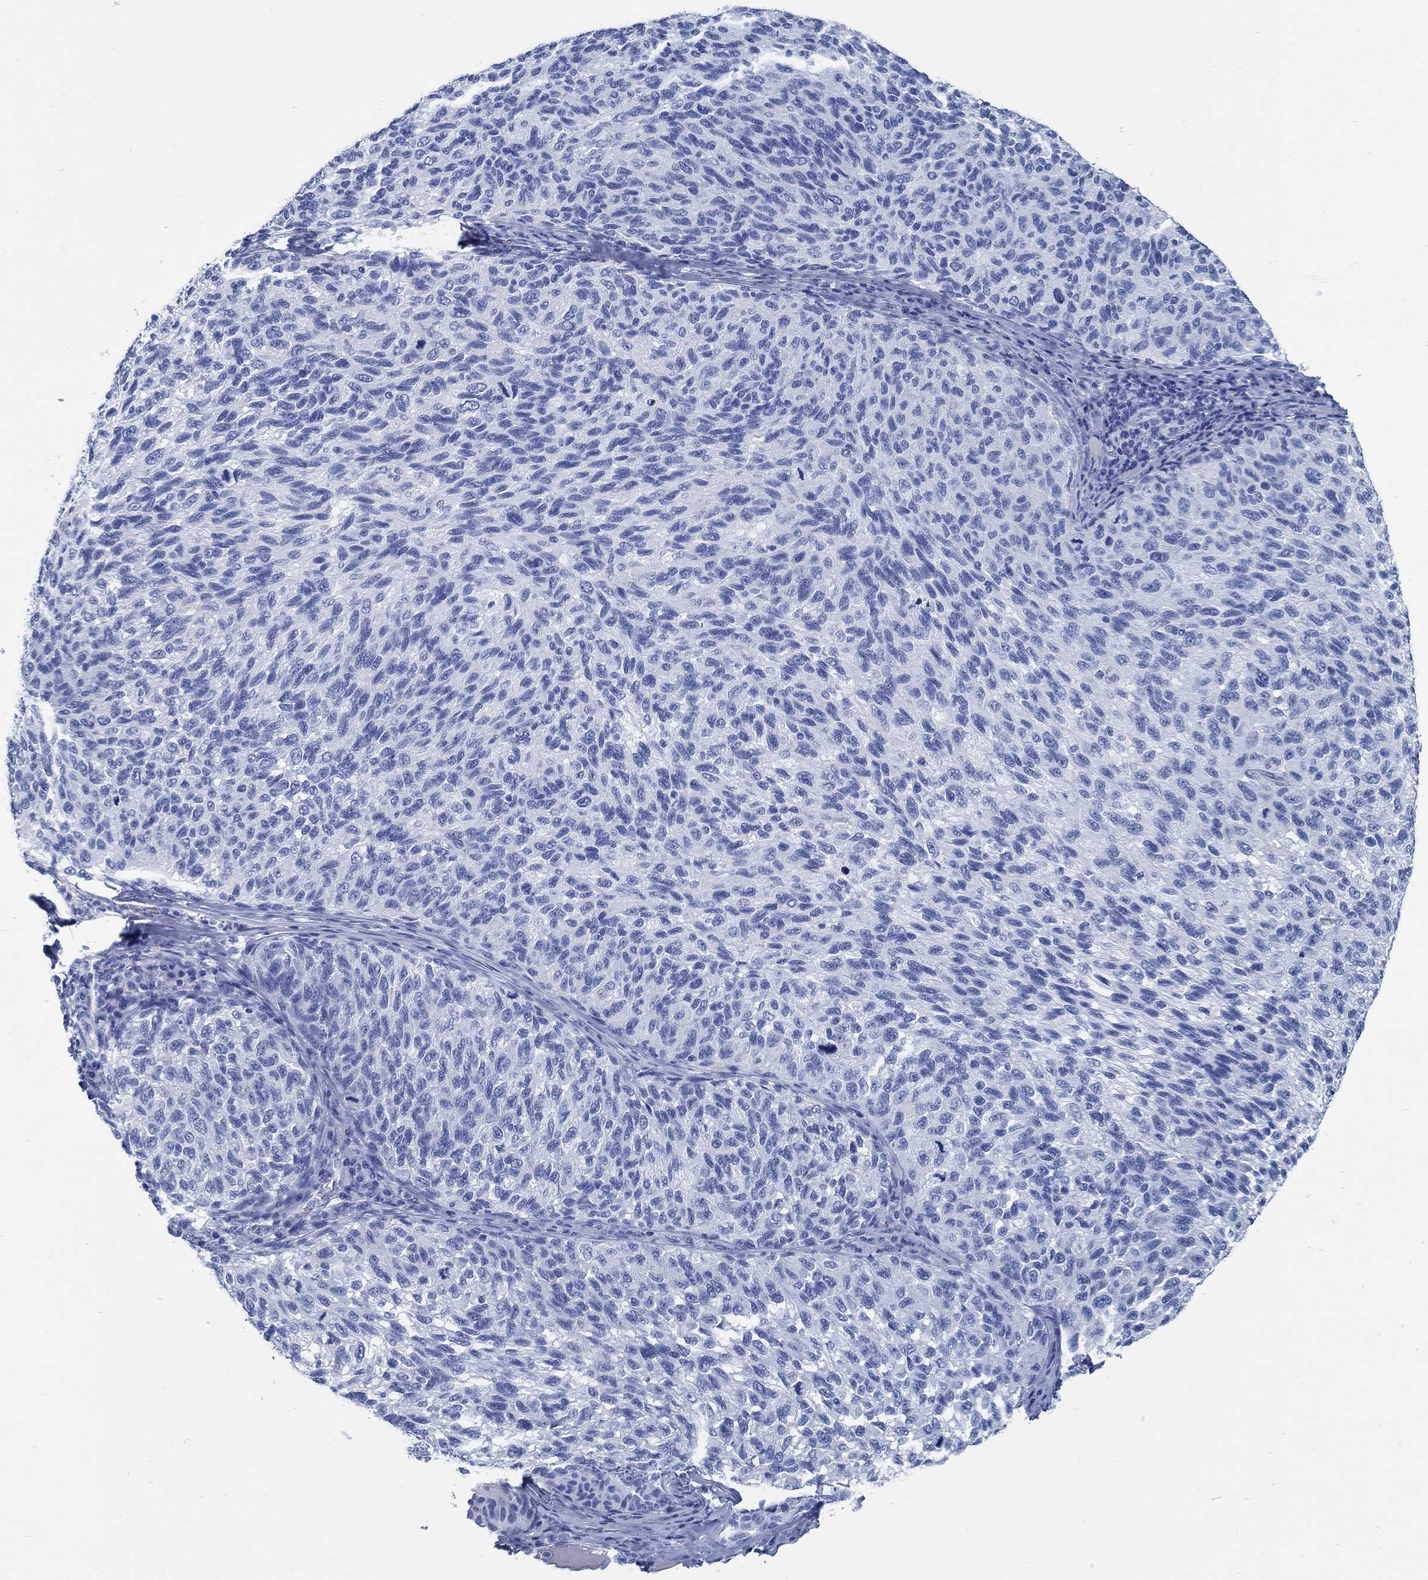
{"staining": {"intensity": "negative", "quantity": "none", "location": "none"}, "tissue": "melanoma", "cell_type": "Tumor cells", "image_type": "cancer", "snomed": [{"axis": "morphology", "description": "Malignant melanoma, NOS"}, {"axis": "topography", "description": "Skin"}], "caption": "Immunohistochemistry (IHC) micrograph of neoplastic tissue: malignant melanoma stained with DAB reveals no significant protein expression in tumor cells. (DAB (3,3'-diaminobenzidine) IHC visualized using brightfield microscopy, high magnification).", "gene": "SLC45A1", "patient": {"sex": "female", "age": 73}}